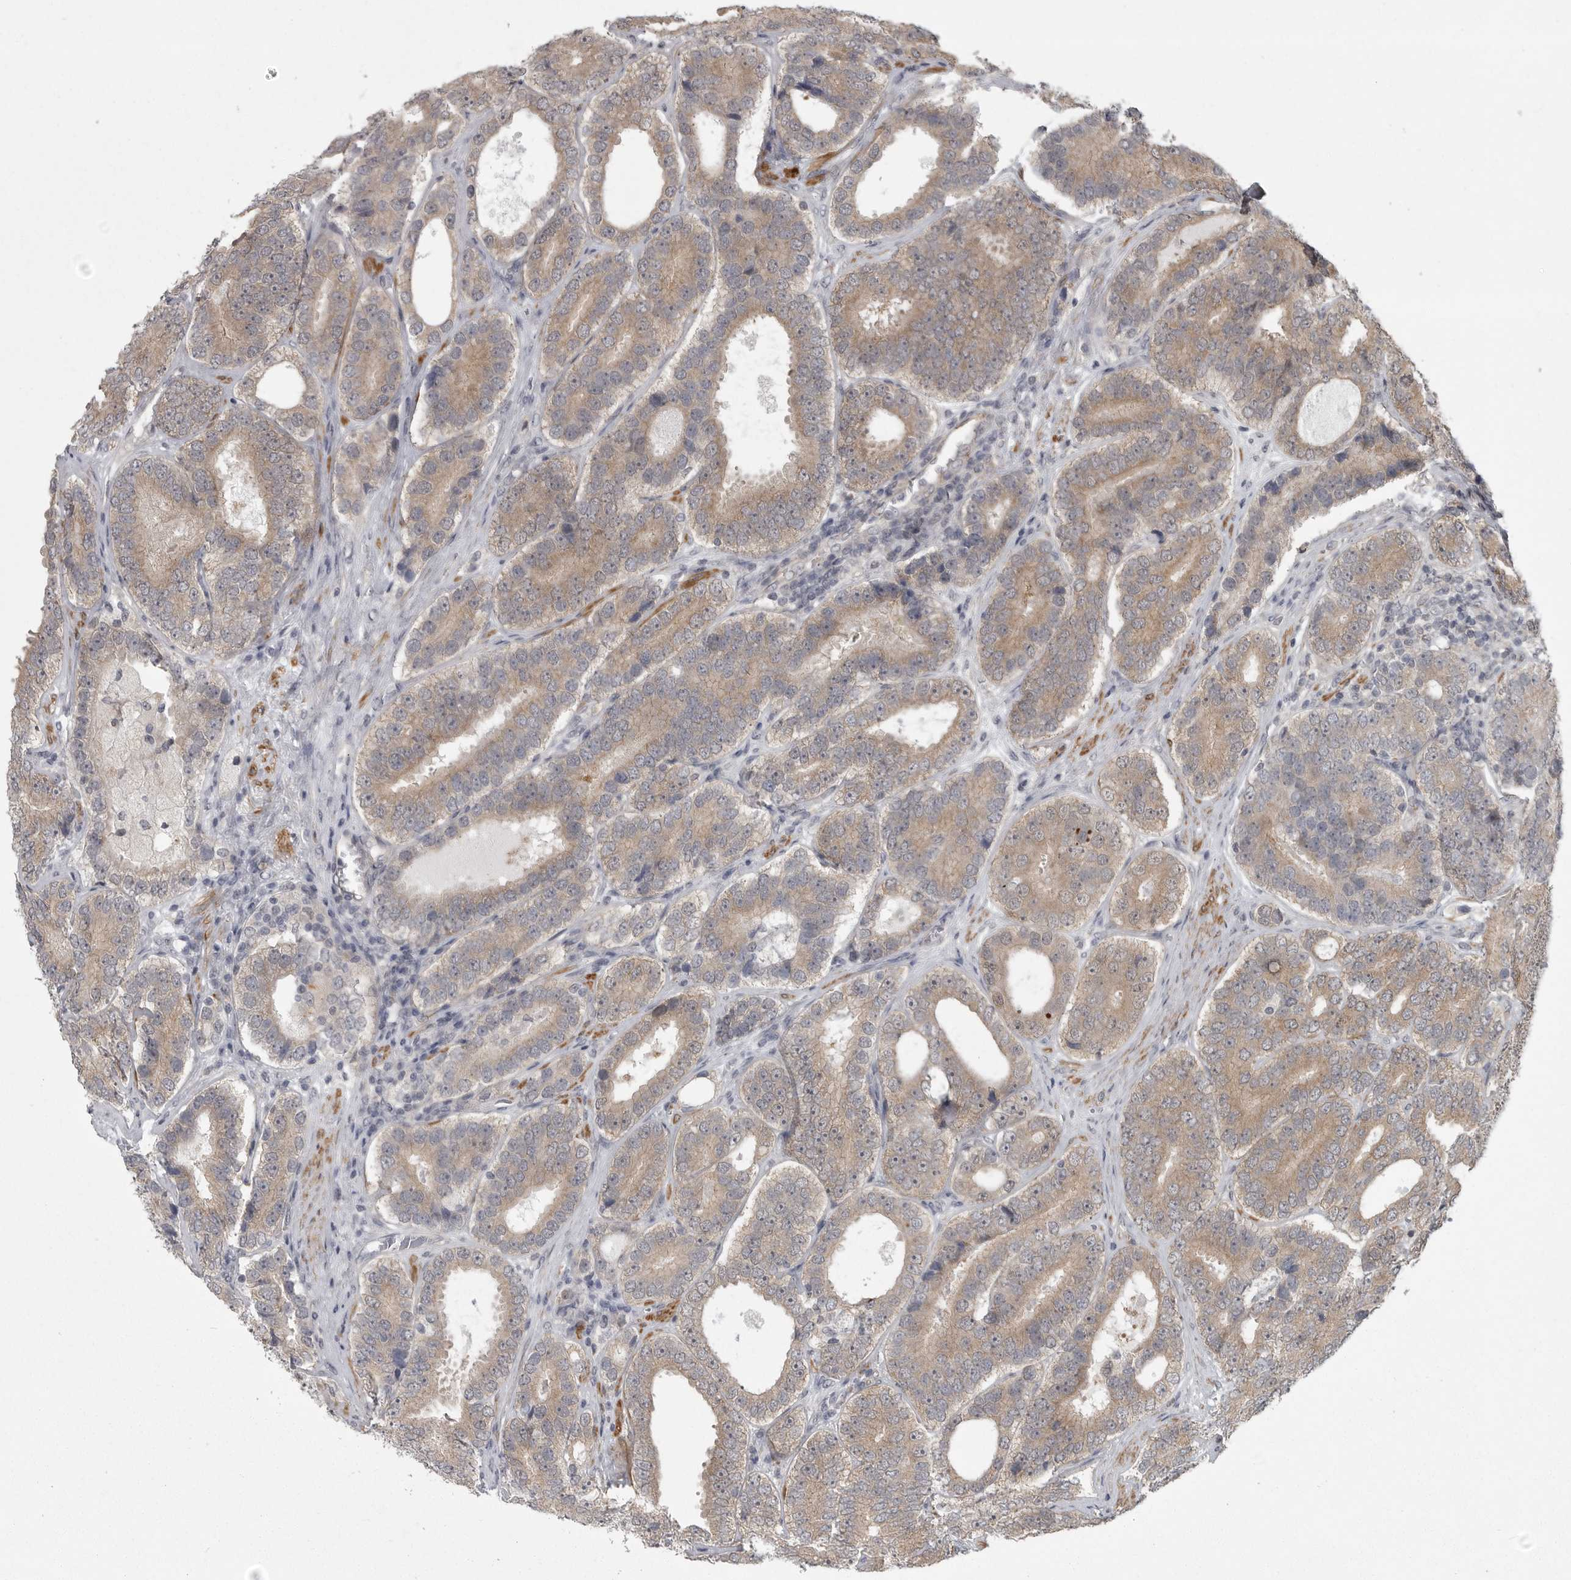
{"staining": {"intensity": "weak", "quantity": ">75%", "location": "cytoplasmic/membranous"}, "tissue": "prostate cancer", "cell_type": "Tumor cells", "image_type": "cancer", "snomed": [{"axis": "morphology", "description": "Adenocarcinoma, High grade"}, {"axis": "topography", "description": "Prostate"}], "caption": "A high-resolution histopathology image shows immunohistochemistry staining of prostate cancer, which exhibits weak cytoplasmic/membranous staining in approximately >75% of tumor cells.", "gene": "PPP1R9A", "patient": {"sex": "male", "age": 56}}